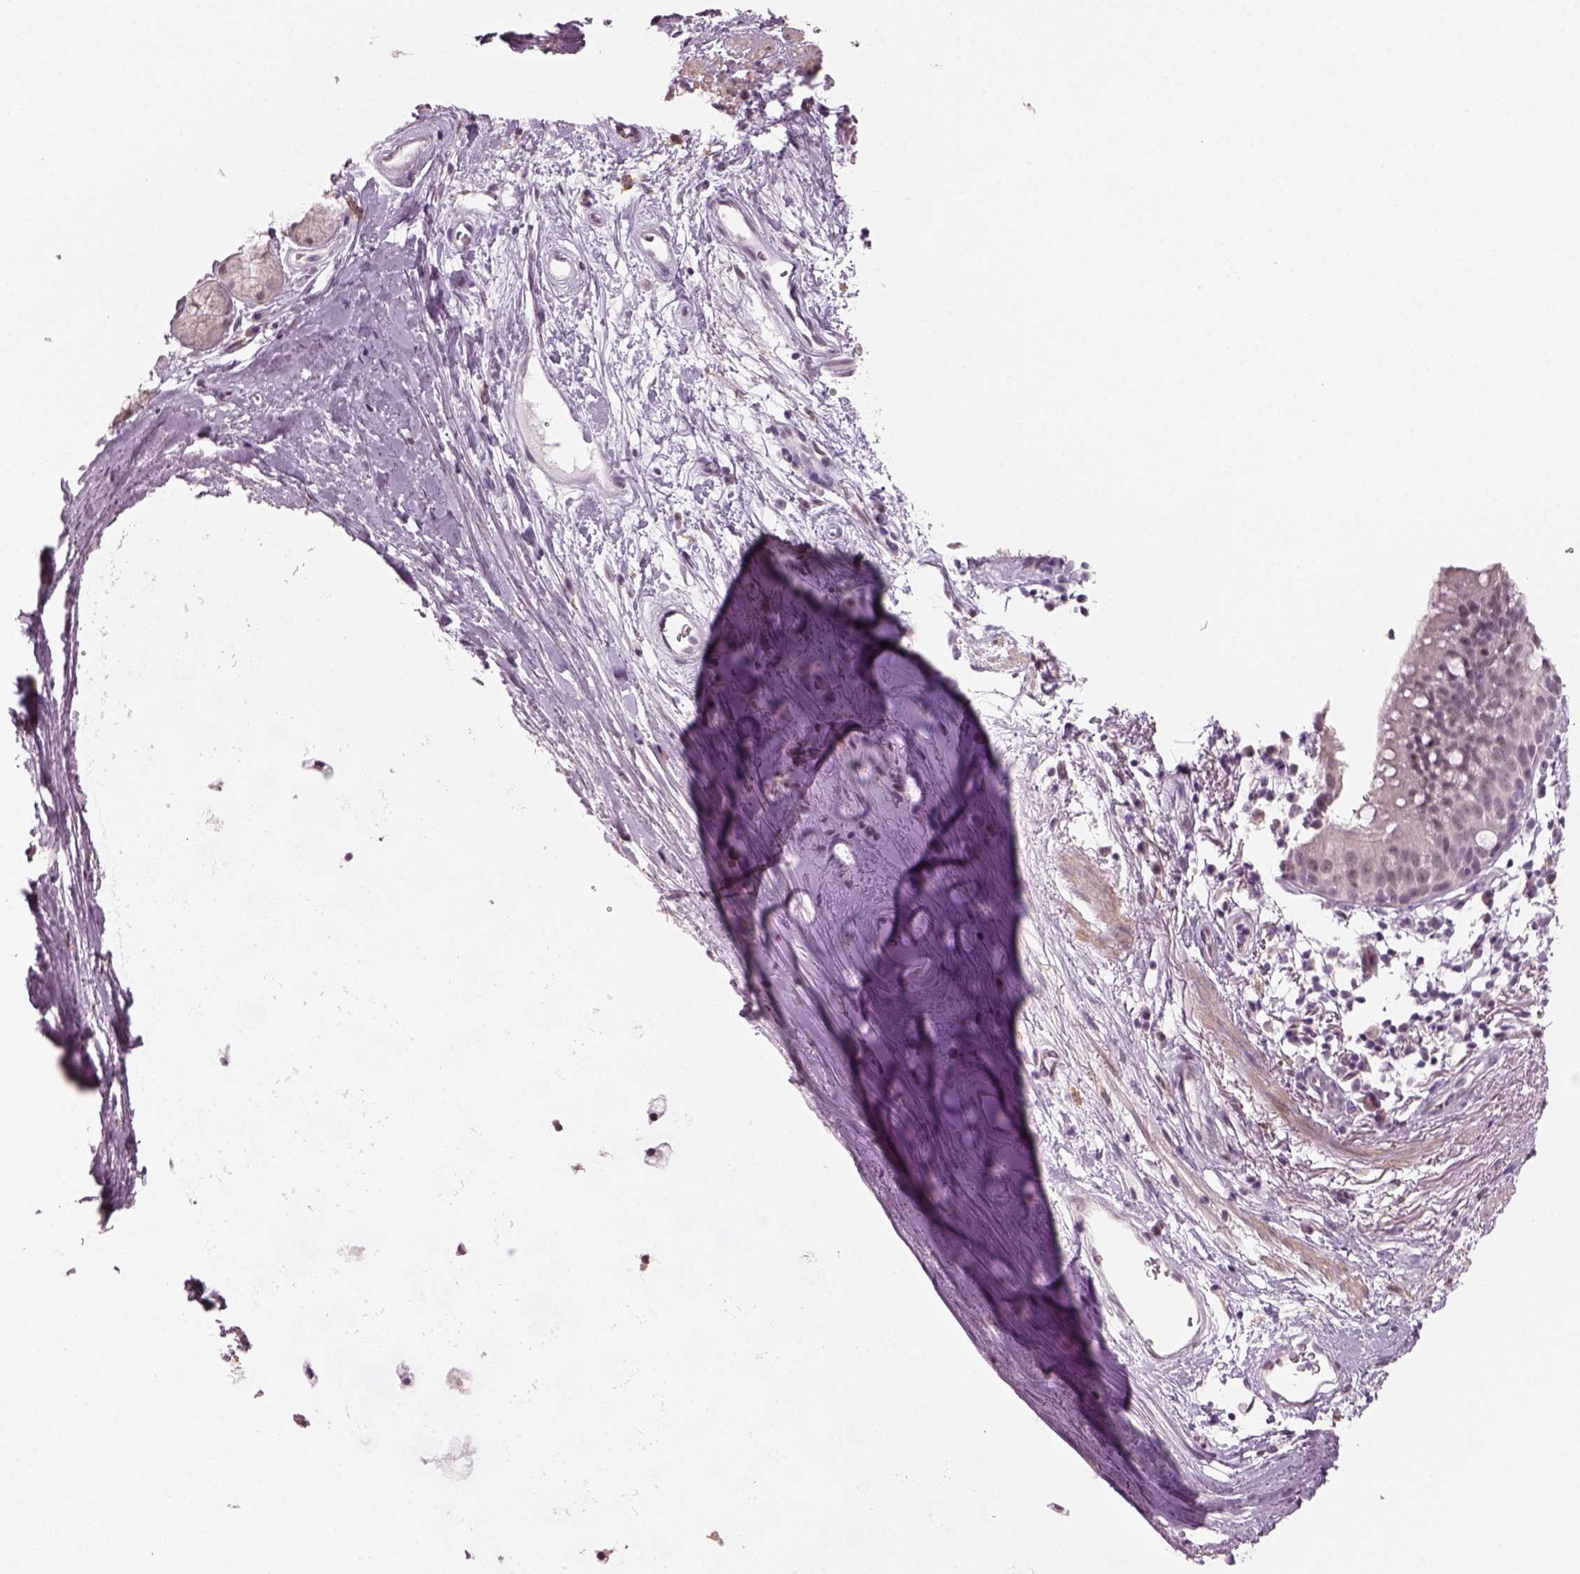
{"staining": {"intensity": "negative", "quantity": "none", "location": "none"}, "tissue": "bronchus", "cell_type": "Respiratory epithelial cells", "image_type": "normal", "snomed": [{"axis": "morphology", "description": "Normal tissue, NOS"}, {"axis": "topography", "description": "Cartilage tissue"}, {"axis": "topography", "description": "Bronchus"}], "caption": "Histopathology image shows no significant protein staining in respiratory epithelial cells of normal bronchus.", "gene": "NAT8B", "patient": {"sex": "male", "age": 58}}